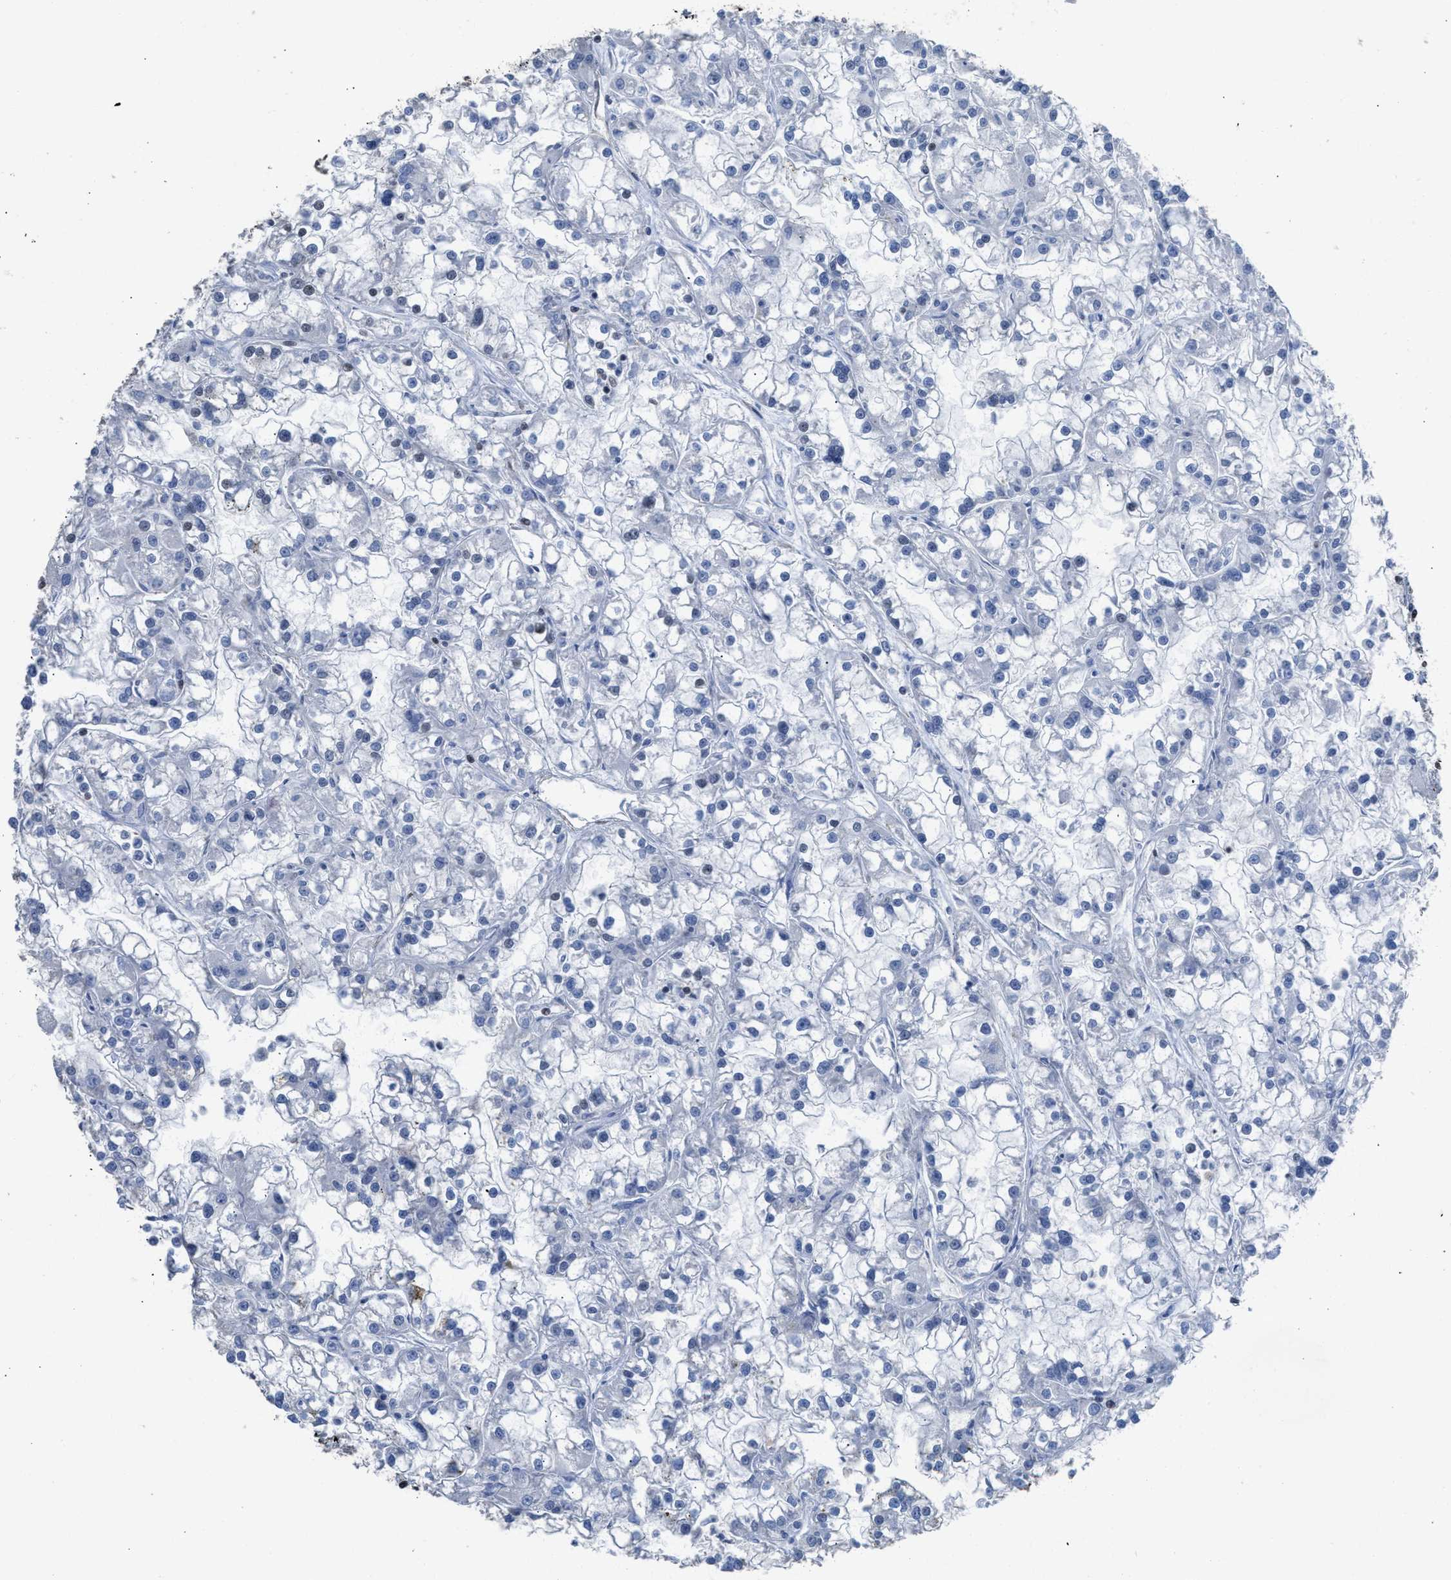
{"staining": {"intensity": "weak", "quantity": "<25%", "location": "nuclear"}, "tissue": "renal cancer", "cell_type": "Tumor cells", "image_type": "cancer", "snomed": [{"axis": "morphology", "description": "Adenocarcinoma, NOS"}, {"axis": "topography", "description": "Kidney"}], "caption": "A high-resolution photomicrograph shows IHC staining of renal adenocarcinoma, which shows no significant positivity in tumor cells. (DAB (3,3'-diaminobenzidine) immunohistochemistry visualized using brightfield microscopy, high magnification).", "gene": "SCAF4", "patient": {"sex": "female", "age": 52}}